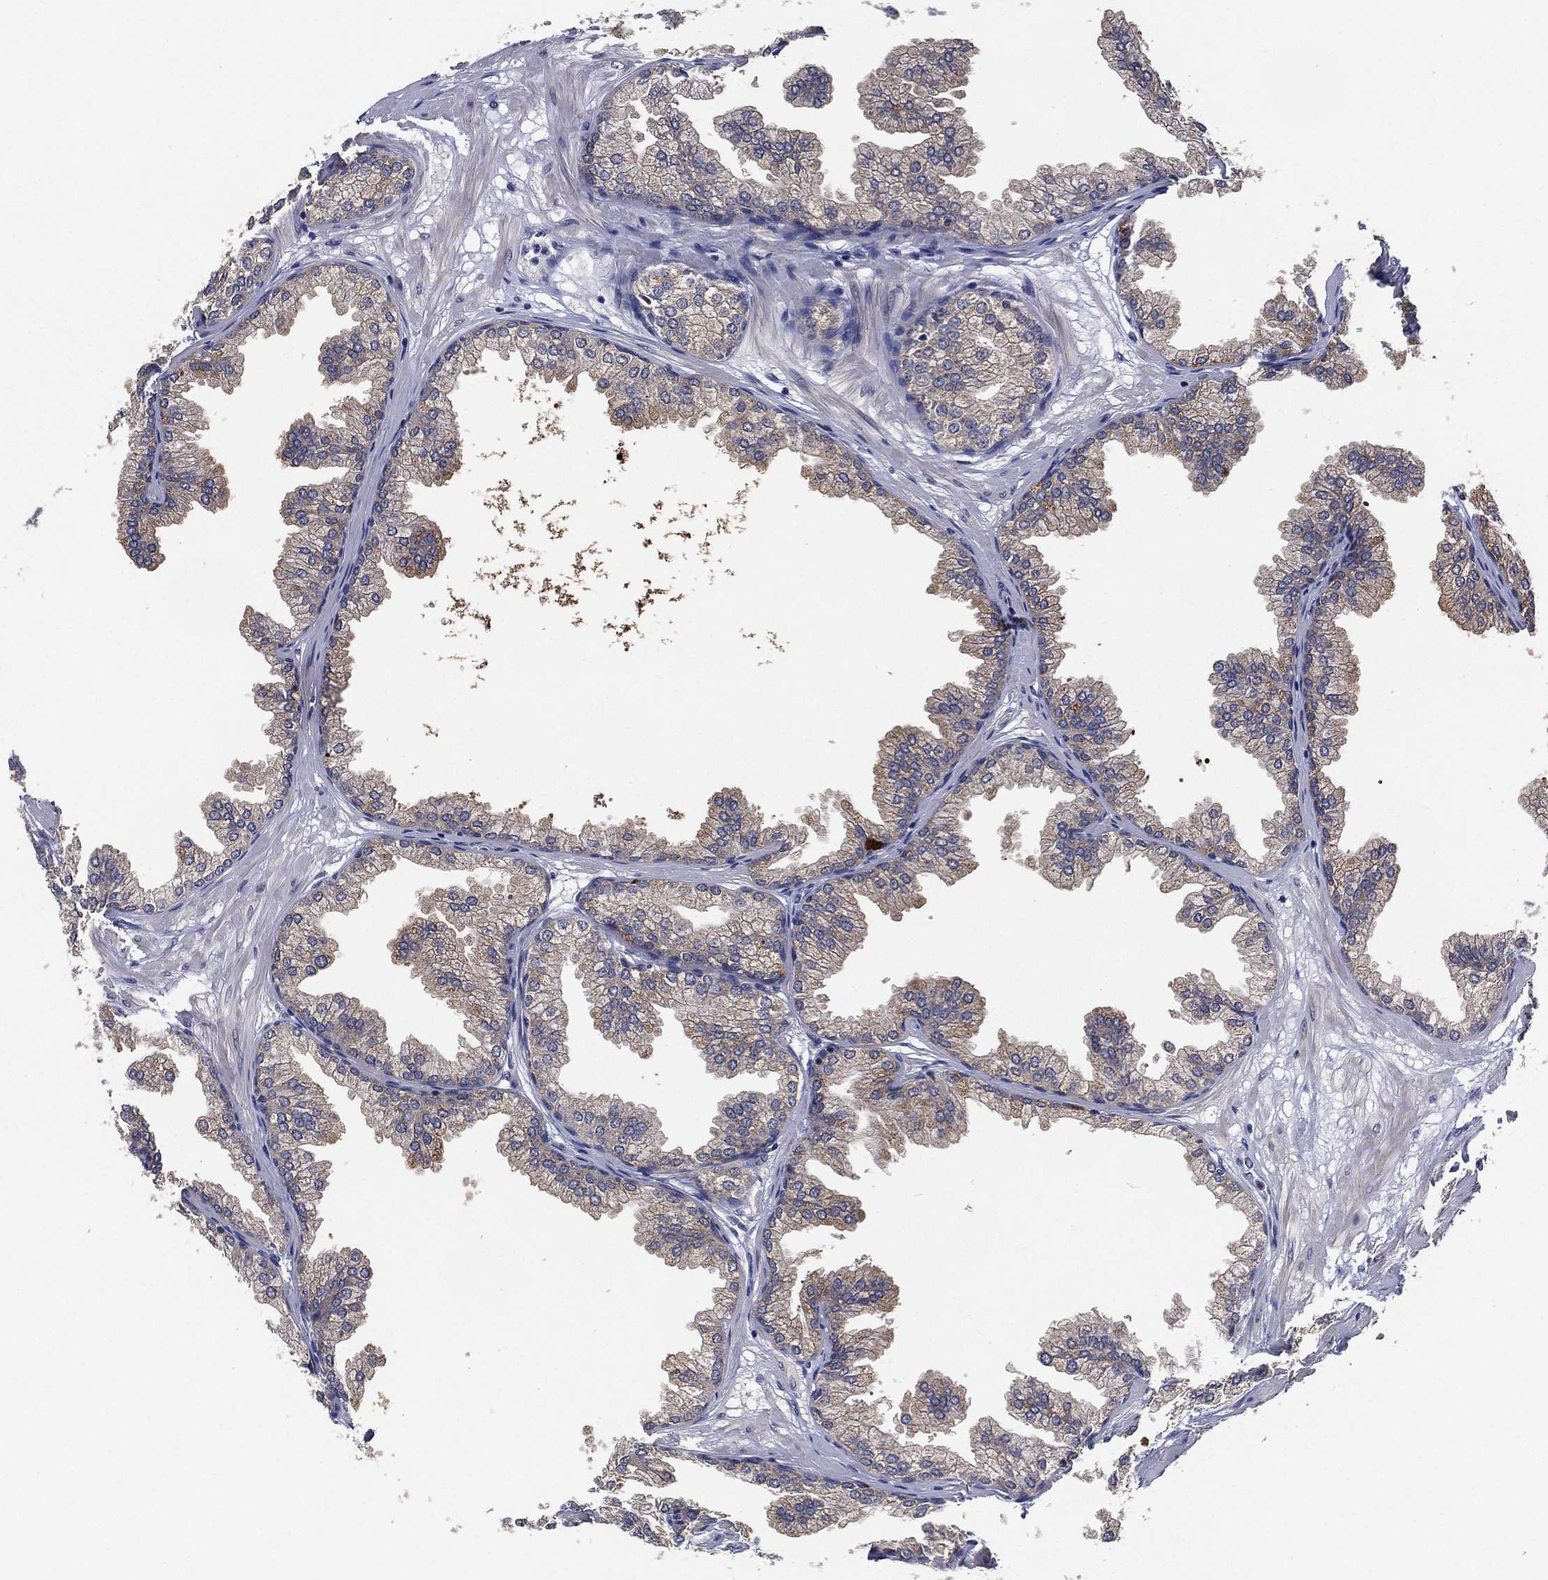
{"staining": {"intensity": "weak", "quantity": "<25%", "location": "cytoplasmic/membranous"}, "tissue": "prostate", "cell_type": "Glandular cells", "image_type": "normal", "snomed": [{"axis": "morphology", "description": "Normal tissue, NOS"}, {"axis": "topography", "description": "Prostate"}], "caption": "Glandular cells show no significant expression in normal prostate.", "gene": "SELENOO", "patient": {"sex": "male", "age": 37}}